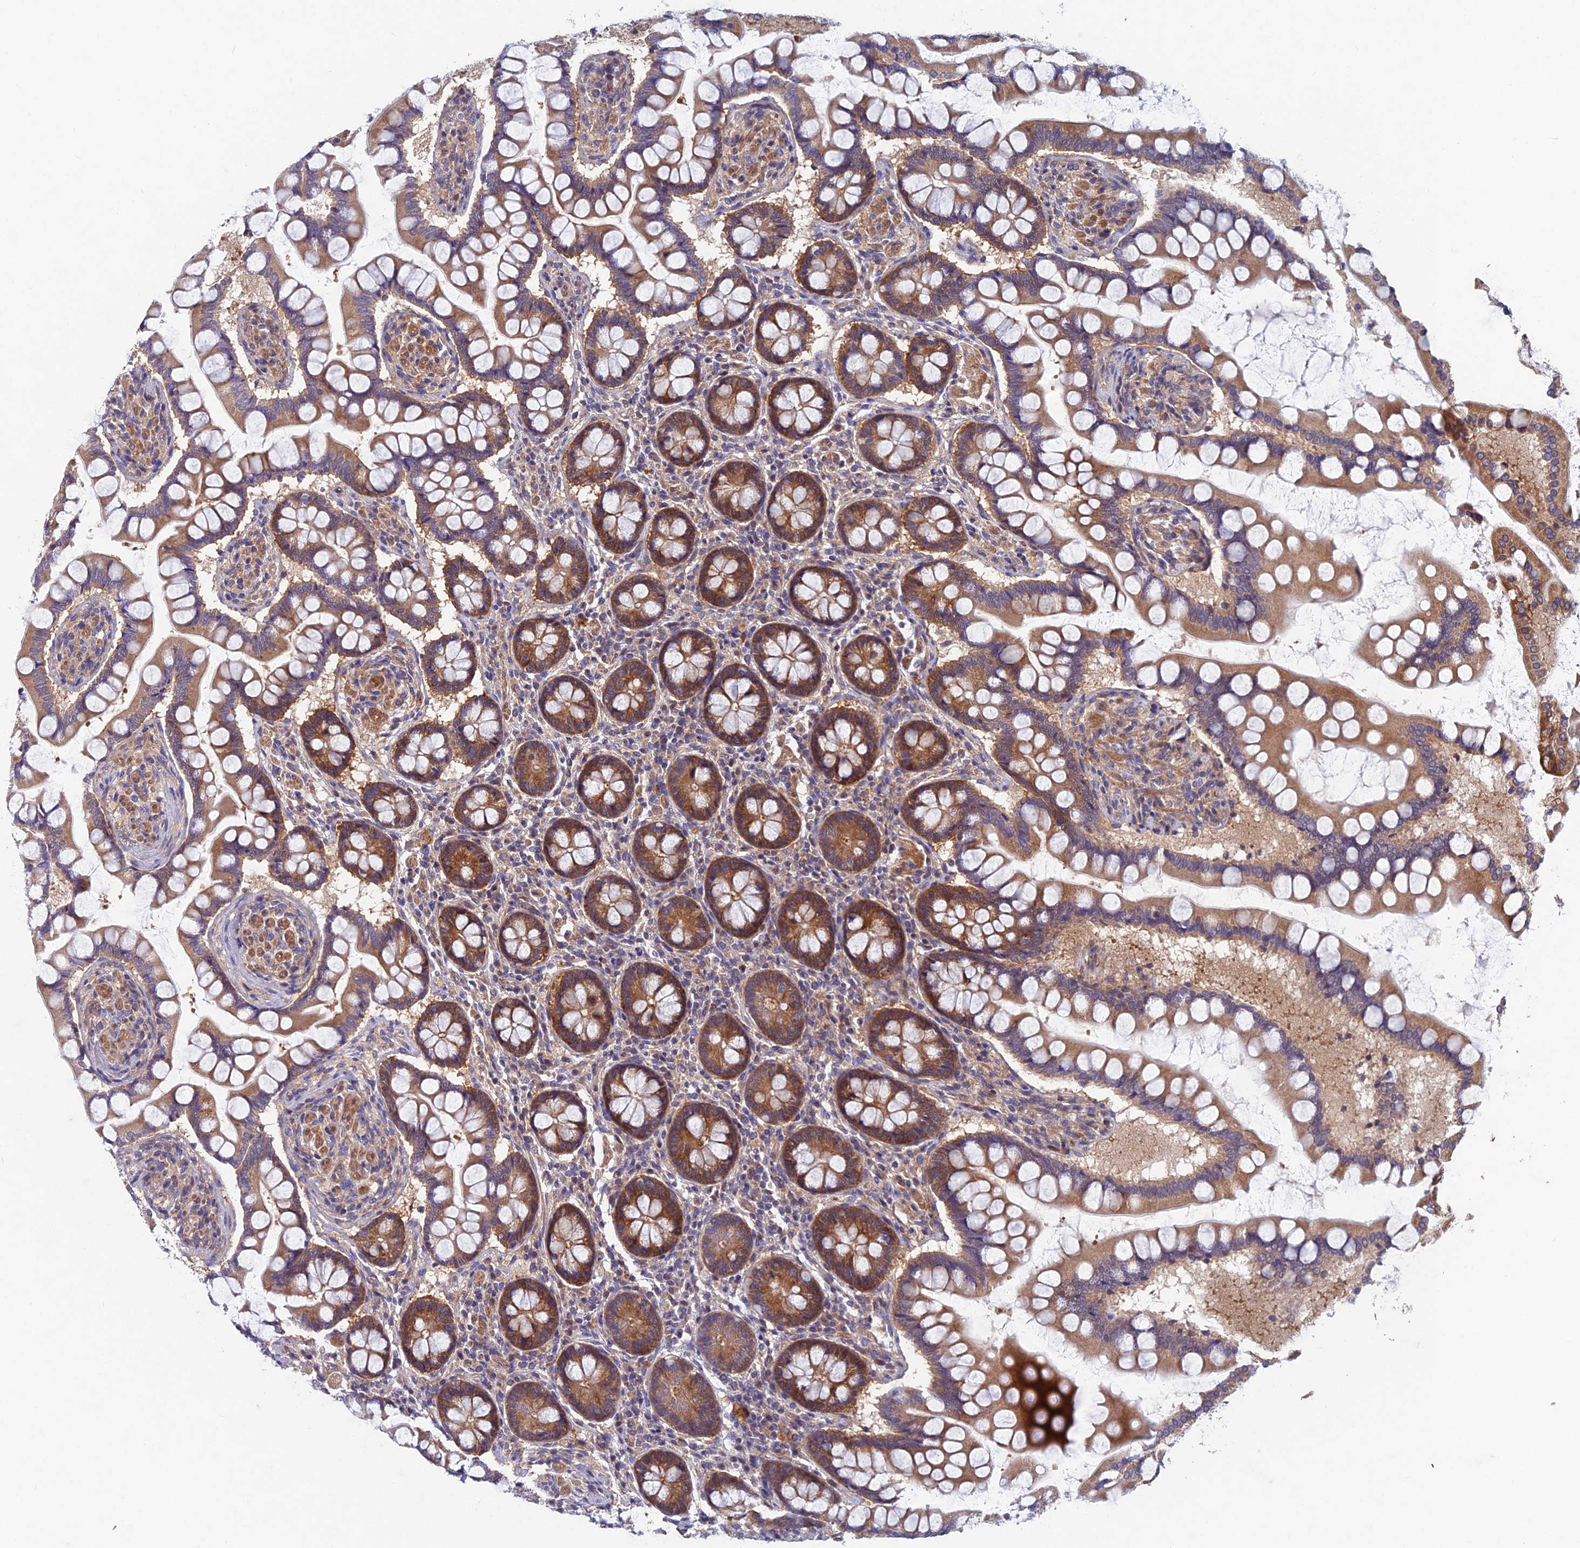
{"staining": {"intensity": "moderate", "quantity": ">75%", "location": "cytoplasmic/membranous"}, "tissue": "small intestine", "cell_type": "Glandular cells", "image_type": "normal", "snomed": [{"axis": "morphology", "description": "Normal tissue, NOS"}, {"axis": "topography", "description": "Small intestine"}], "caption": "Immunohistochemistry photomicrograph of normal small intestine: small intestine stained using immunohistochemistry exhibits medium levels of moderate protein expression localized specifically in the cytoplasmic/membranous of glandular cells, appearing as a cytoplasmic/membranous brown color.", "gene": "NCAPG", "patient": {"sex": "male", "age": 41}}